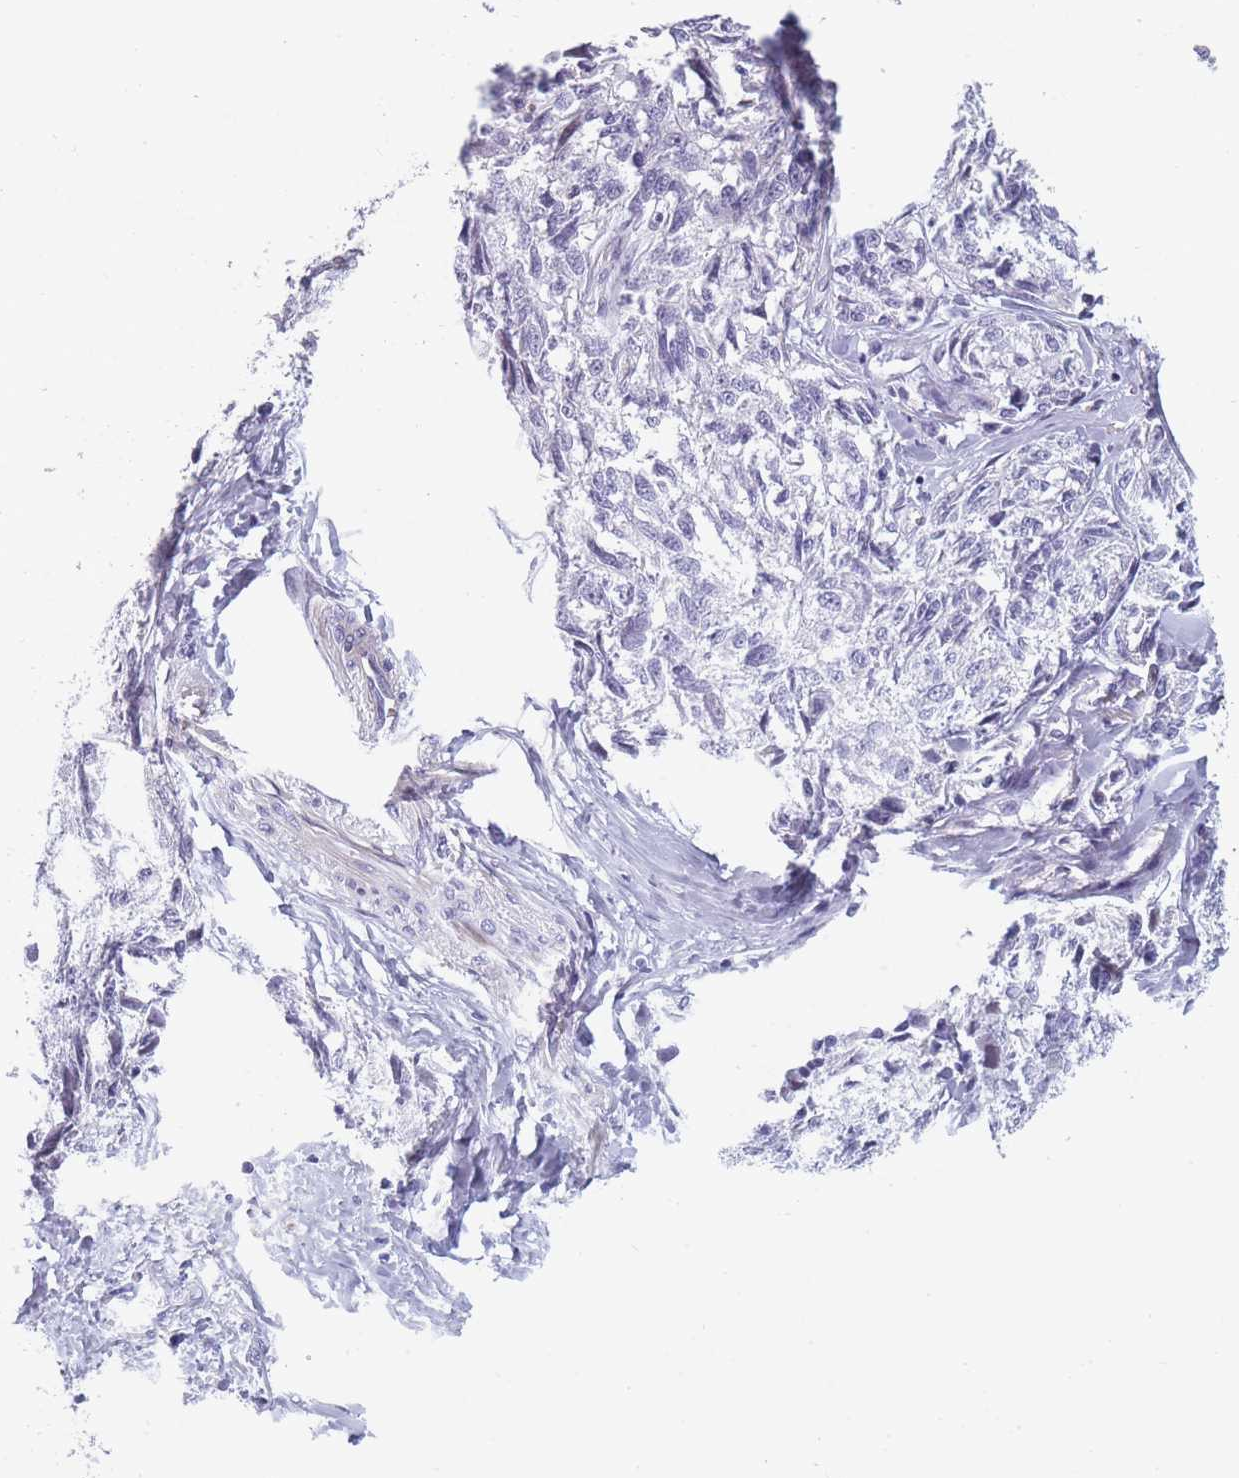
{"staining": {"intensity": "negative", "quantity": "none", "location": "none"}, "tissue": "melanoma", "cell_type": "Tumor cells", "image_type": "cancer", "snomed": [{"axis": "morphology", "description": "Normal tissue, NOS"}, {"axis": "morphology", "description": "Malignant melanoma, NOS"}, {"axis": "topography", "description": "Skin"}], "caption": "IHC photomicrograph of melanoma stained for a protein (brown), which exhibits no positivity in tumor cells. (Stains: DAB (3,3'-diaminobenzidine) immunohistochemistry with hematoxylin counter stain, Microscopy: brightfield microscopy at high magnification).", "gene": "FAM83F", "patient": {"sex": "female", "age": 64}}